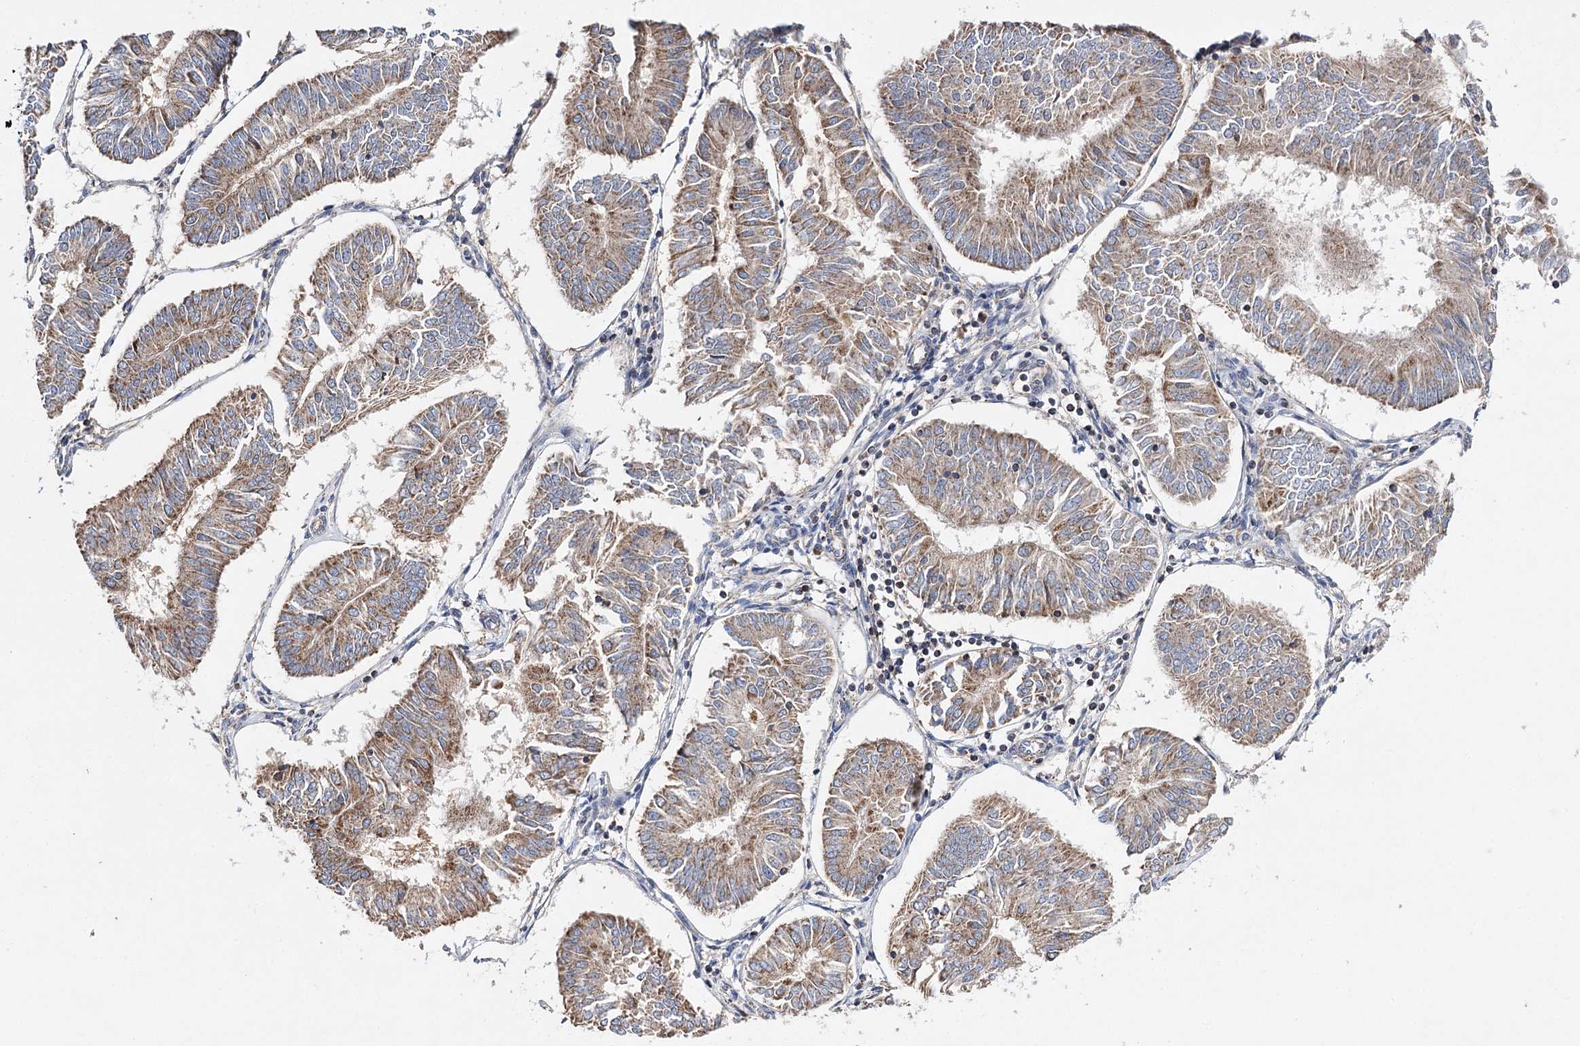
{"staining": {"intensity": "moderate", "quantity": ">75%", "location": "cytoplasmic/membranous"}, "tissue": "endometrial cancer", "cell_type": "Tumor cells", "image_type": "cancer", "snomed": [{"axis": "morphology", "description": "Adenocarcinoma, NOS"}, {"axis": "topography", "description": "Endometrium"}], "caption": "Tumor cells show medium levels of moderate cytoplasmic/membranous expression in approximately >75% of cells in human endometrial cancer (adenocarcinoma). (IHC, brightfield microscopy, high magnification).", "gene": "CFAP46", "patient": {"sex": "female", "age": 58}}